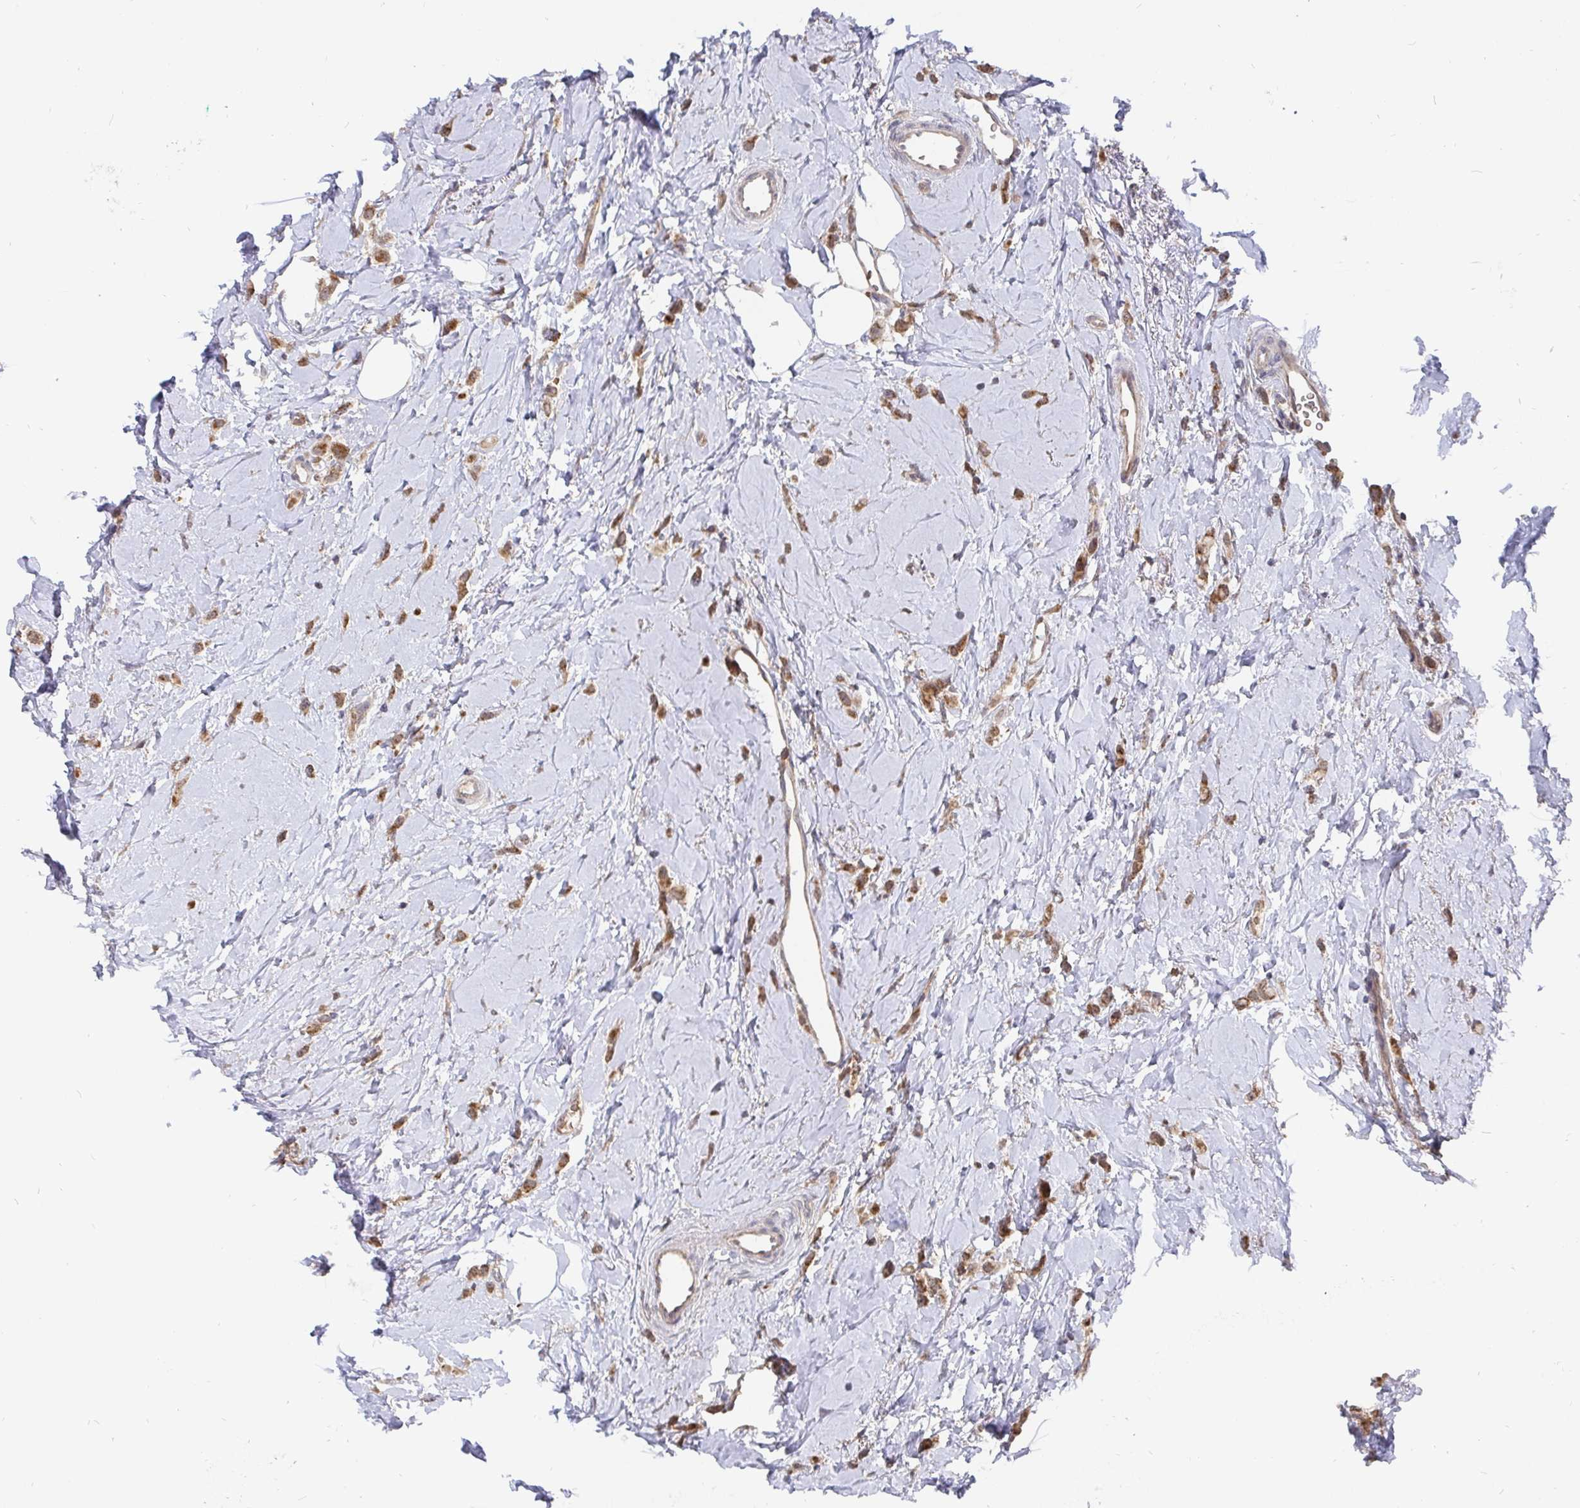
{"staining": {"intensity": "moderate", "quantity": ">75%", "location": "cytoplasmic/membranous"}, "tissue": "breast cancer", "cell_type": "Tumor cells", "image_type": "cancer", "snomed": [{"axis": "morphology", "description": "Lobular carcinoma"}, {"axis": "topography", "description": "Breast"}], "caption": "Lobular carcinoma (breast) stained with DAB (3,3'-diaminobenzidine) IHC reveals medium levels of moderate cytoplasmic/membranous expression in about >75% of tumor cells.", "gene": "PDF", "patient": {"sex": "female", "age": 66}}